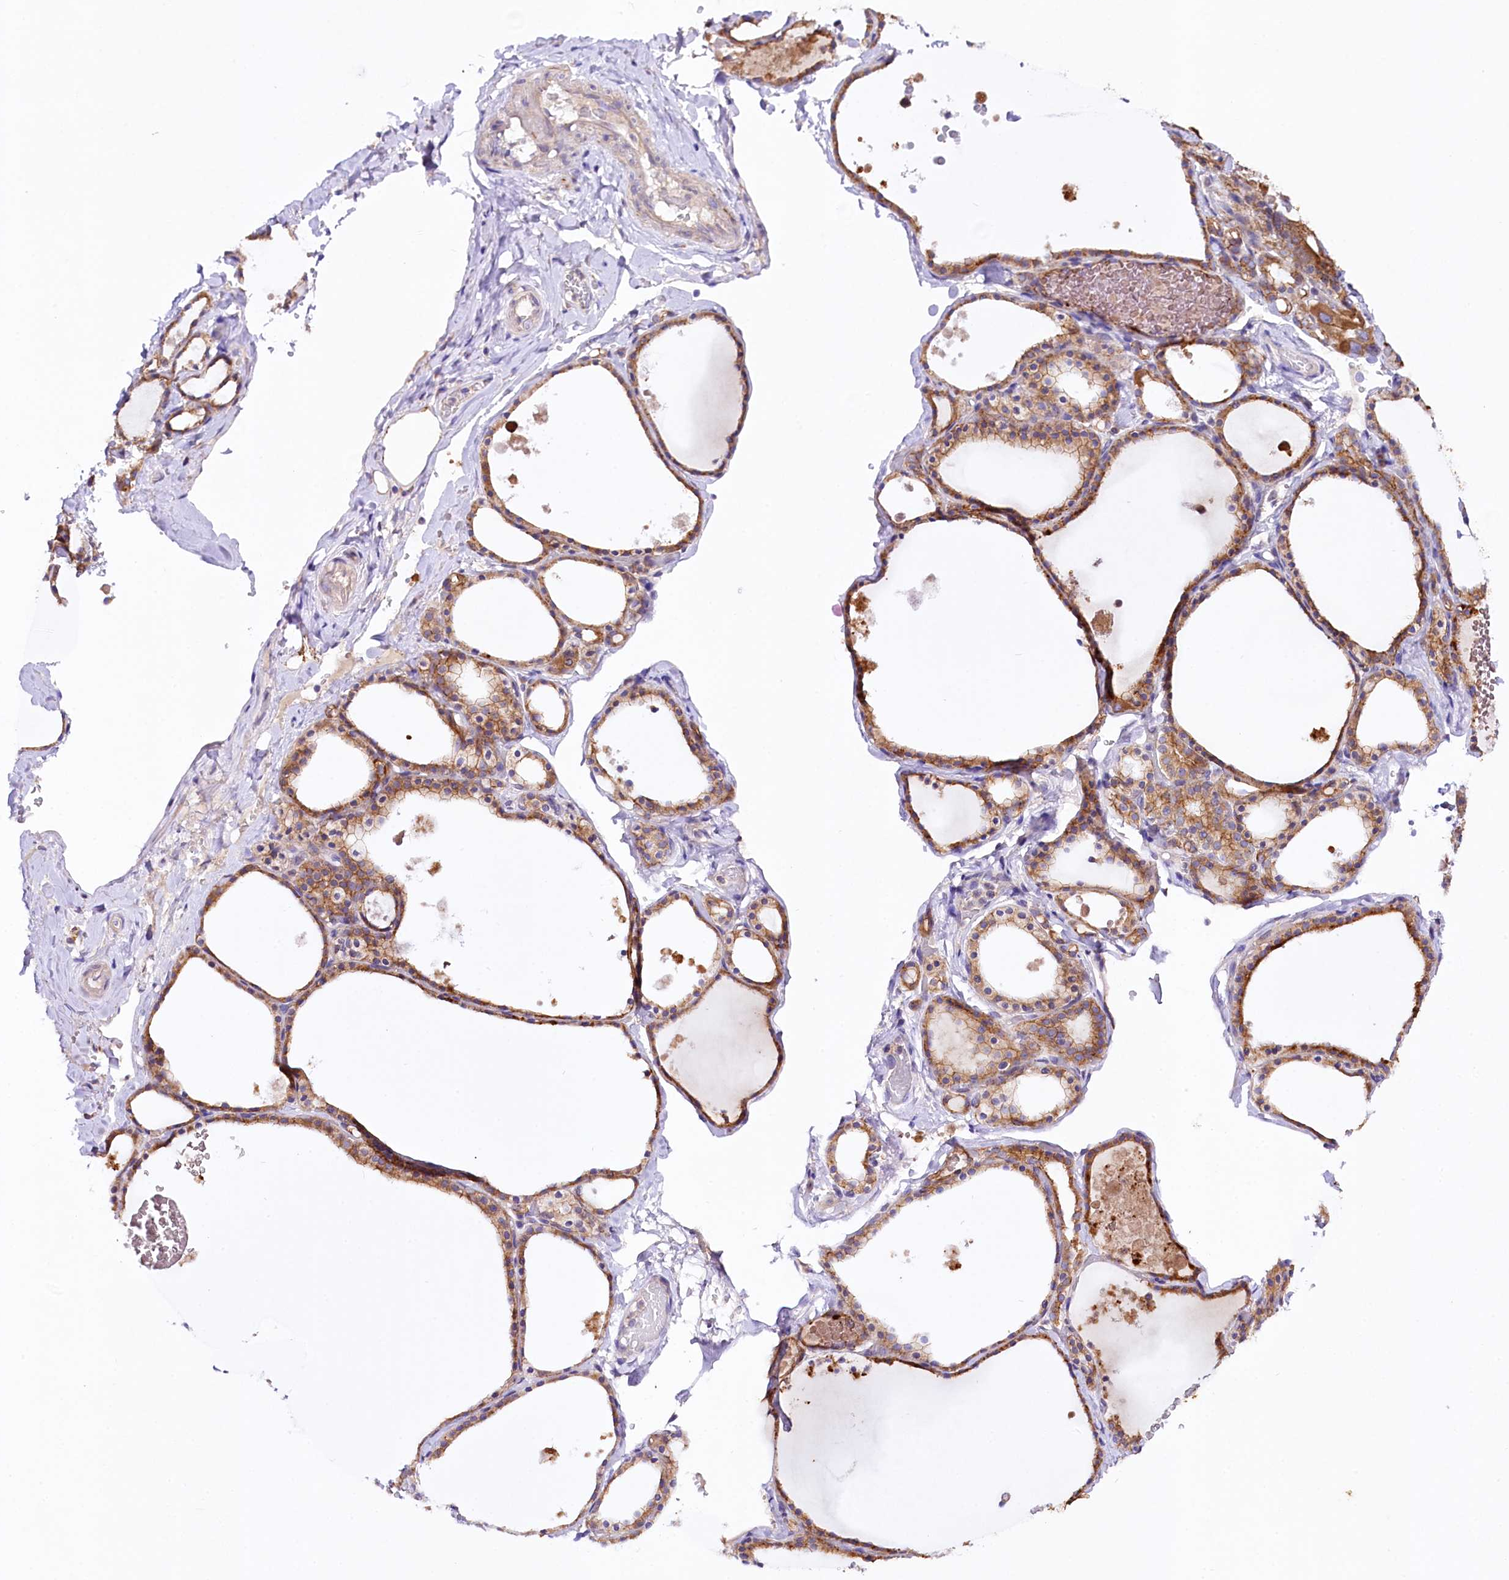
{"staining": {"intensity": "moderate", "quantity": "25%-75%", "location": "cytoplasmic/membranous"}, "tissue": "thyroid gland", "cell_type": "Glandular cells", "image_type": "normal", "snomed": [{"axis": "morphology", "description": "Normal tissue, NOS"}, {"axis": "topography", "description": "Thyroid gland"}], "caption": "Immunohistochemistry photomicrograph of normal human thyroid gland stained for a protein (brown), which shows medium levels of moderate cytoplasmic/membranous staining in approximately 25%-75% of glandular cells.", "gene": "SACM1L", "patient": {"sex": "male", "age": 56}}